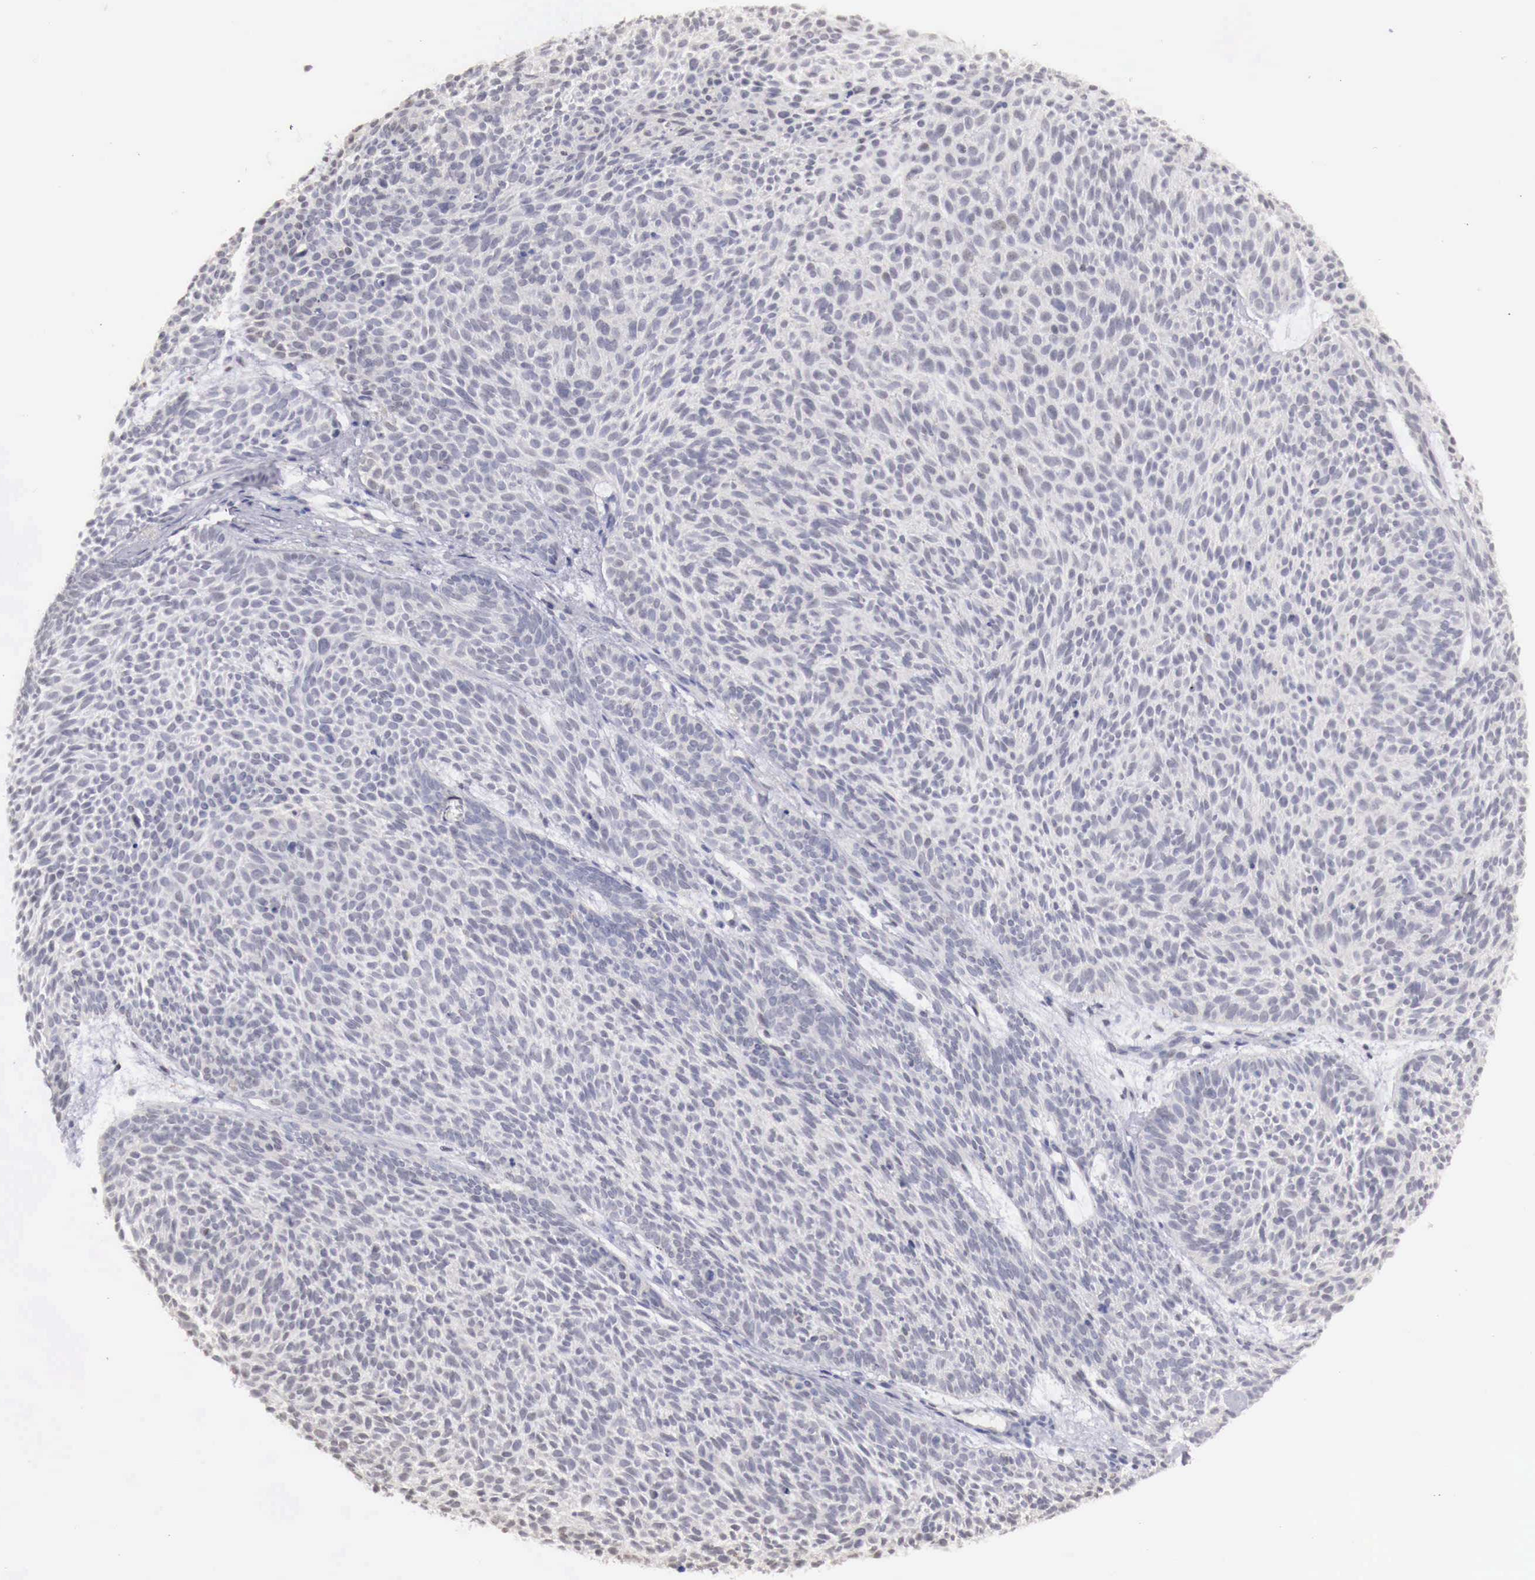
{"staining": {"intensity": "negative", "quantity": "none", "location": "none"}, "tissue": "skin cancer", "cell_type": "Tumor cells", "image_type": "cancer", "snomed": [{"axis": "morphology", "description": "Basal cell carcinoma"}, {"axis": "topography", "description": "Skin"}], "caption": "This is an immunohistochemistry micrograph of basal cell carcinoma (skin). There is no staining in tumor cells.", "gene": "UBA1", "patient": {"sex": "male", "age": 84}}